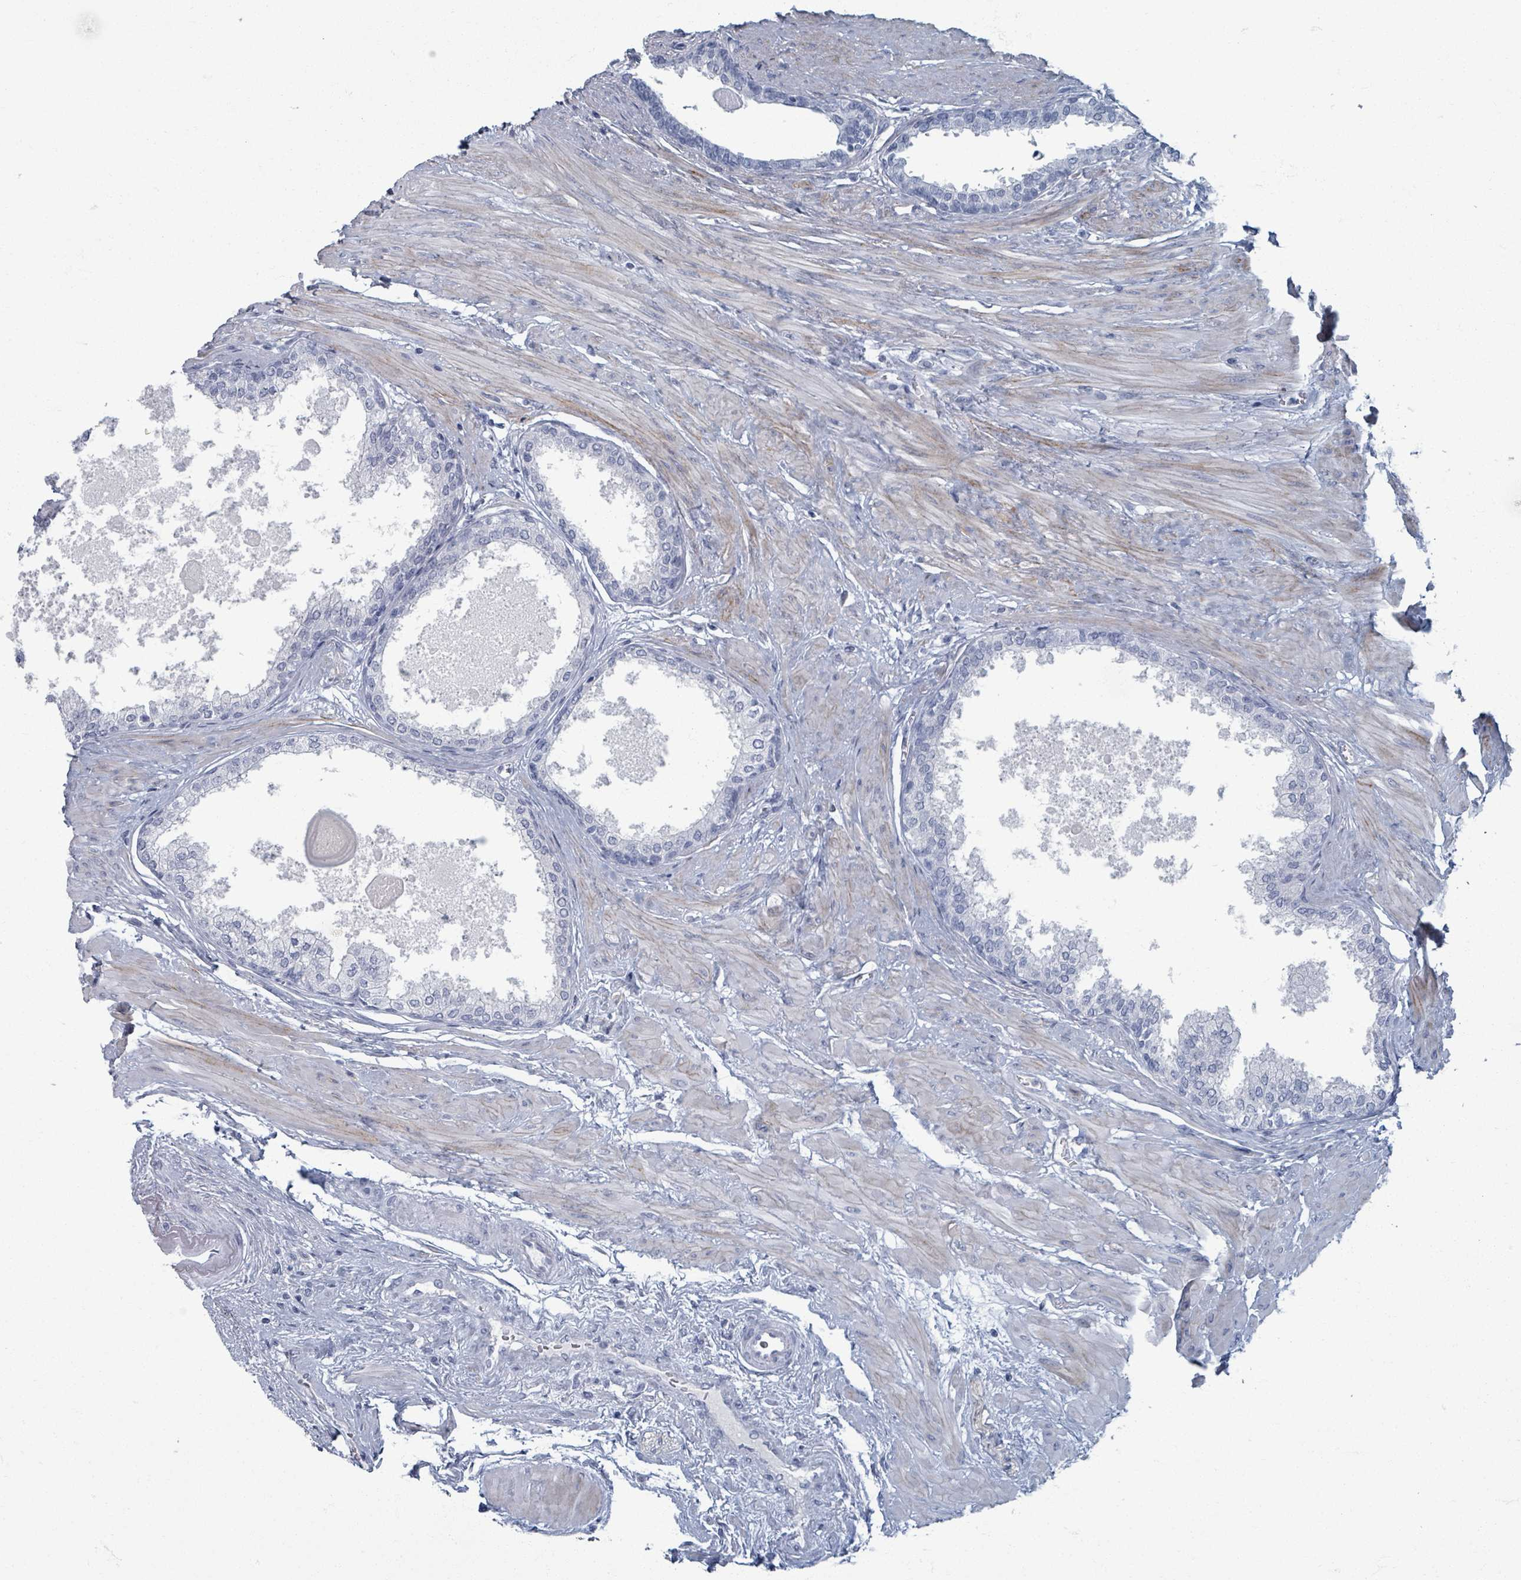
{"staining": {"intensity": "negative", "quantity": "none", "location": "none"}, "tissue": "prostate", "cell_type": "Glandular cells", "image_type": "normal", "snomed": [{"axis": "morphology", "description": "Normal tissue, NOS"}, {"axis": "topography", "description": "Prostate"}], "caption": "Glandular cells show no significant protein staining in benign prostate. The staining is performed using DAB (3,3'-diaminobenzidine) brown chromogen with nuclei counter-stained in using hematoxylin.", "gene": "TAS2R1", "patient": {"sex": "male", "age": 57}}